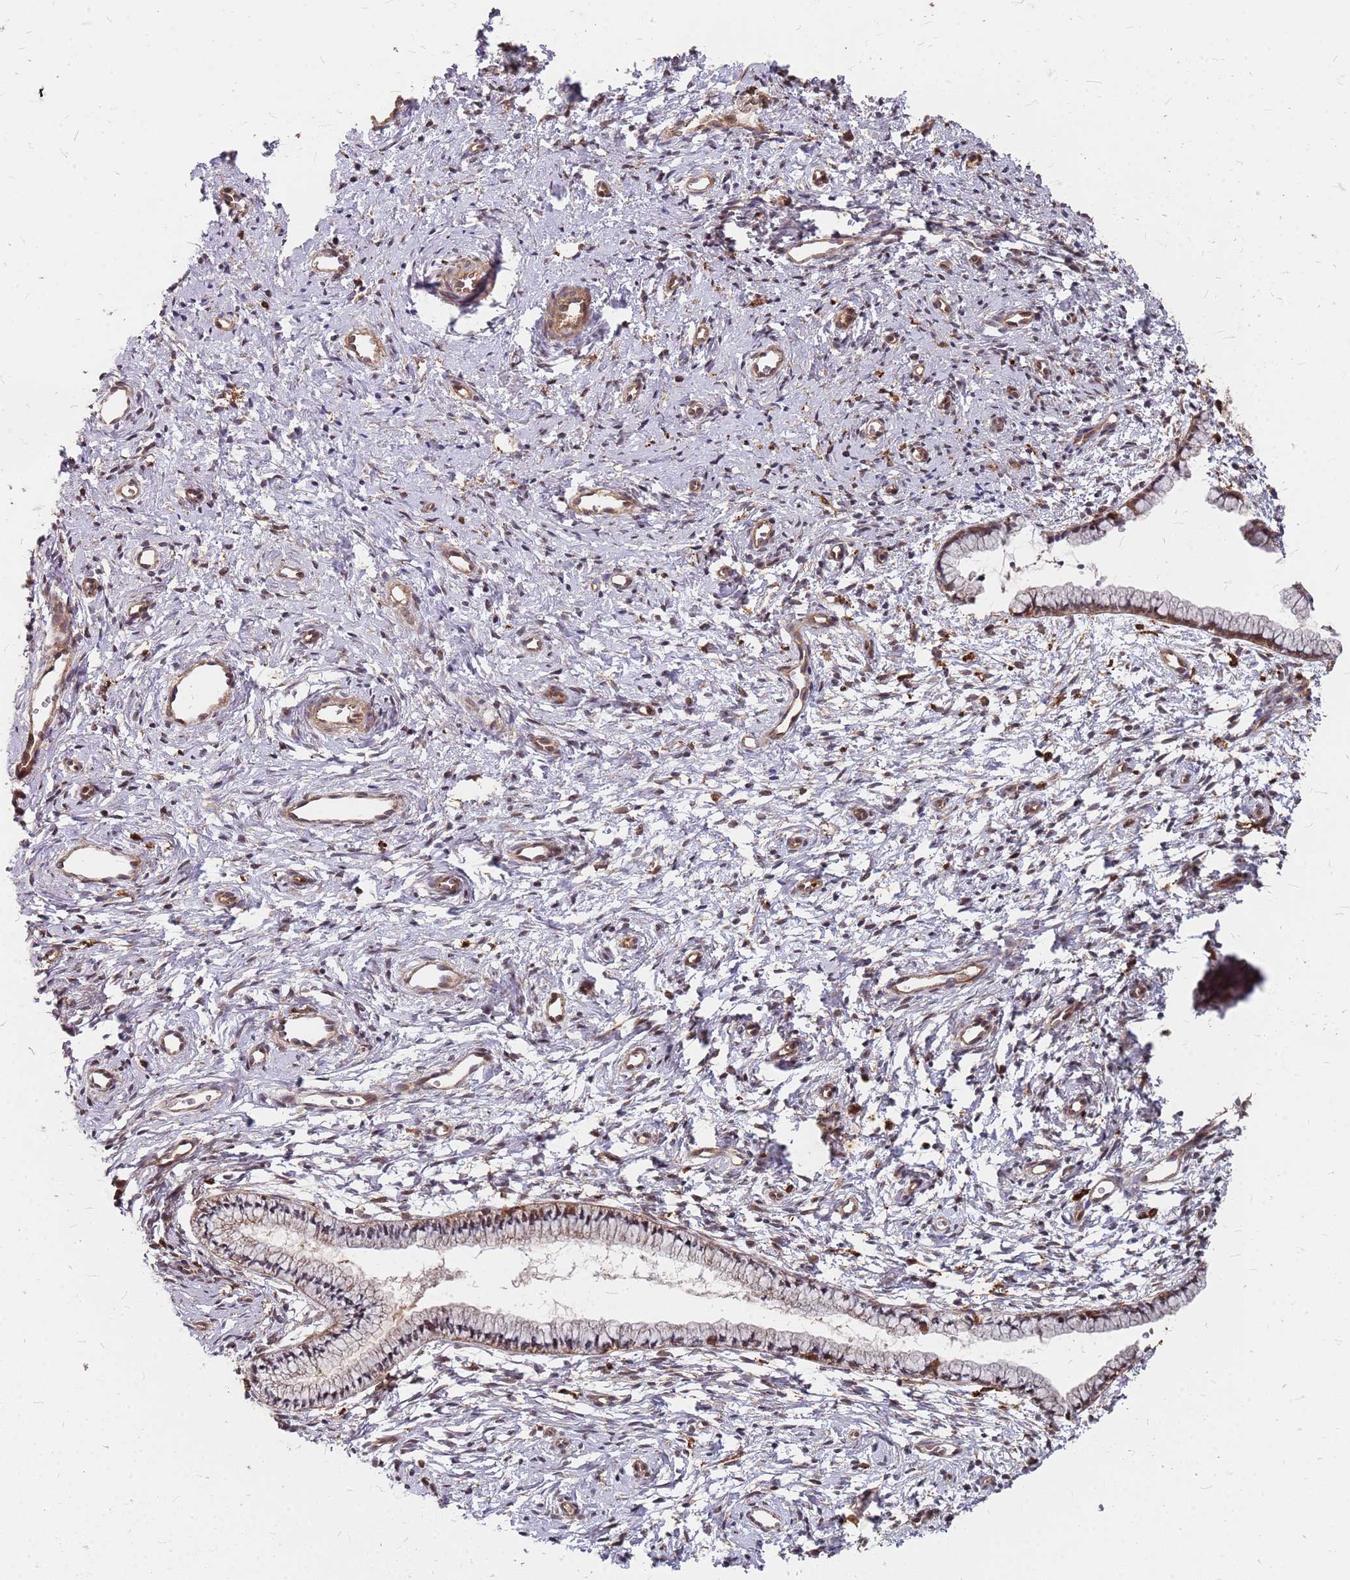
{"staining": {"intensity": "moderate", "quantity": "25%-75%", "location": "cytoplasmic/membranous"}, "tissue": "cervix", "cell_type": "Glandular cells", "image_type": "normal", "snomed": [{"axis": "morphology", "description": "Normal tissue, NOS"}, {"axis": "topography", "description": "Cervix"}], "caption": "Cervix stained with immunohistochemistry demonstrates moderate cytoplasmic/membranous positivity in about 25%-75% of glandular cells.", "gene": "TRABD", "patient": {"sex": "female", "age": 57}}